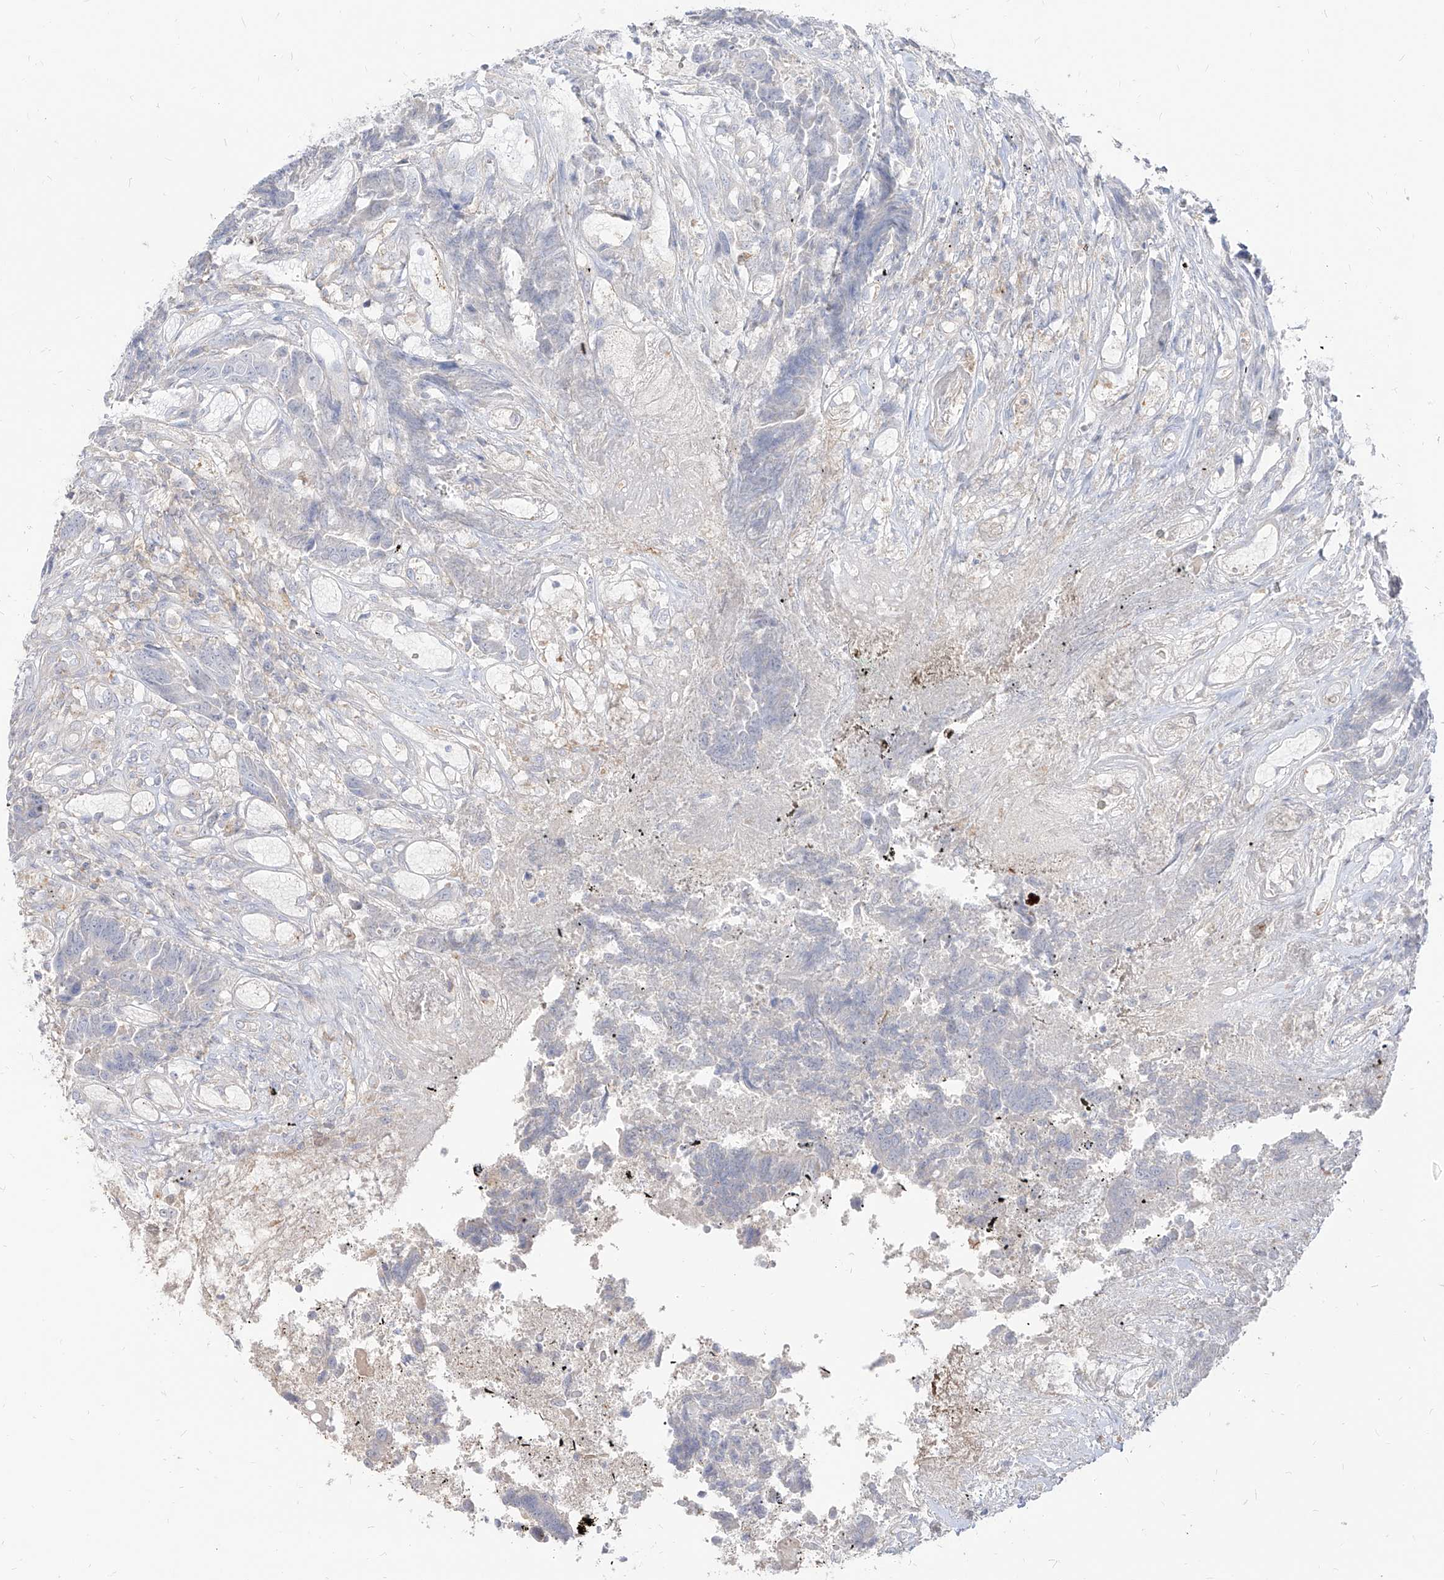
{"staining": {"intensity": "negative", "quantity": "none", "location": "none"}, "tissue": "colorectal cancer", "cell_type": "Tumor cells", "image_type": "cancer", "snomed": [{"axis": "morphology", "description": "Adenocarcinoma, NOS"}, {"axis": "topography", "description": "Rectum"}], "caption": "Immunohistochemistry (IHC) photomicrograph of human colorectal cancer stained for a protein (brown), which demonstrates no expression in tumor cells. Nuclei are stained in blue.", "gene": "RBFOX3", "patient": {"sex": "male", "age": 84}}